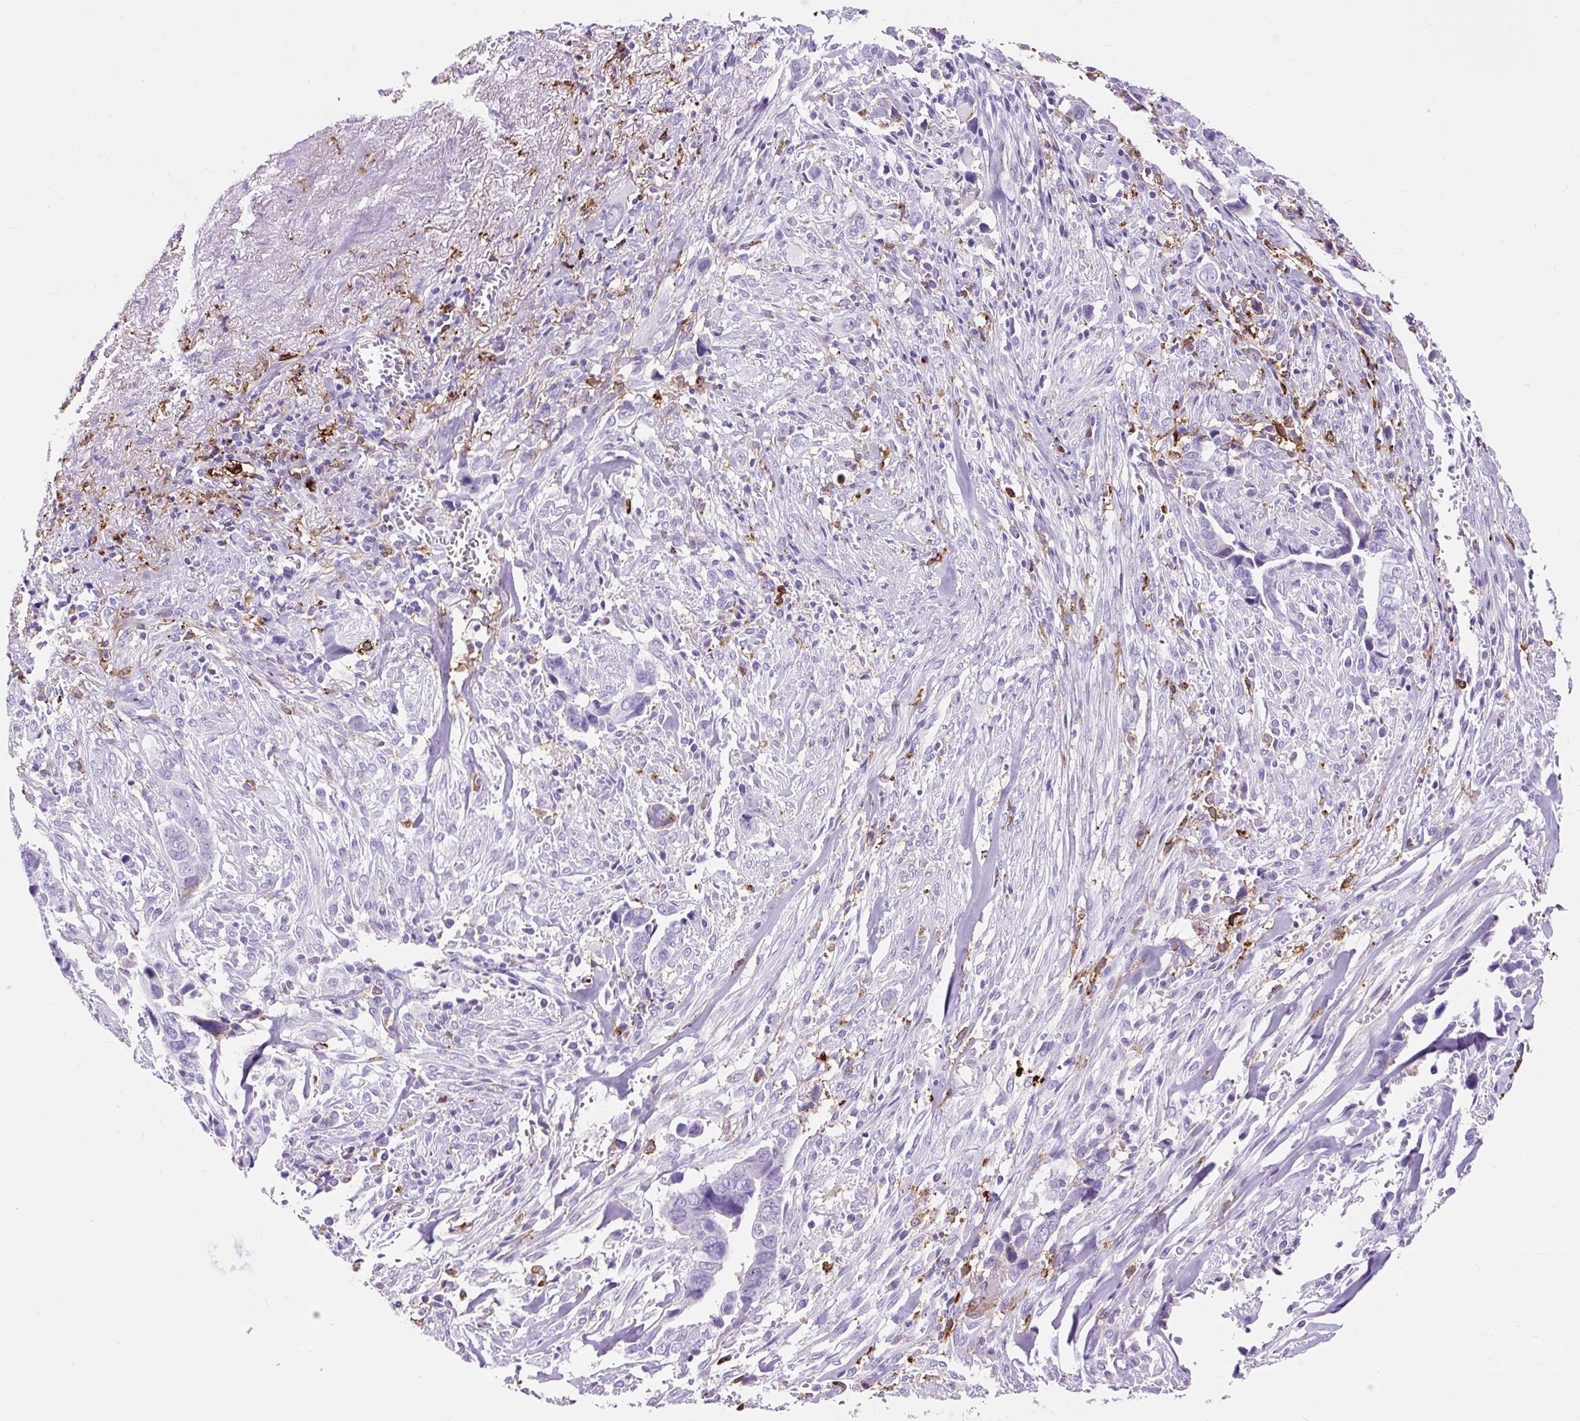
{"staining": {"intensity": "negative", "quantity": "none", "location": "none"}, "tissue": "liver cancer", "cell_type": "Tumor cells", "image_type": "cancer", "snomed": [{"axis": "morphology", "description": "Cholangiocarcinoma"}, {"axis": "topography", "description": "Liver"}], "caption": "The micrograph displays no staining of tumor cells in liver cancer.", "gene": "HLA-DRA", "patient": {"sex": "female", "age": 79}}